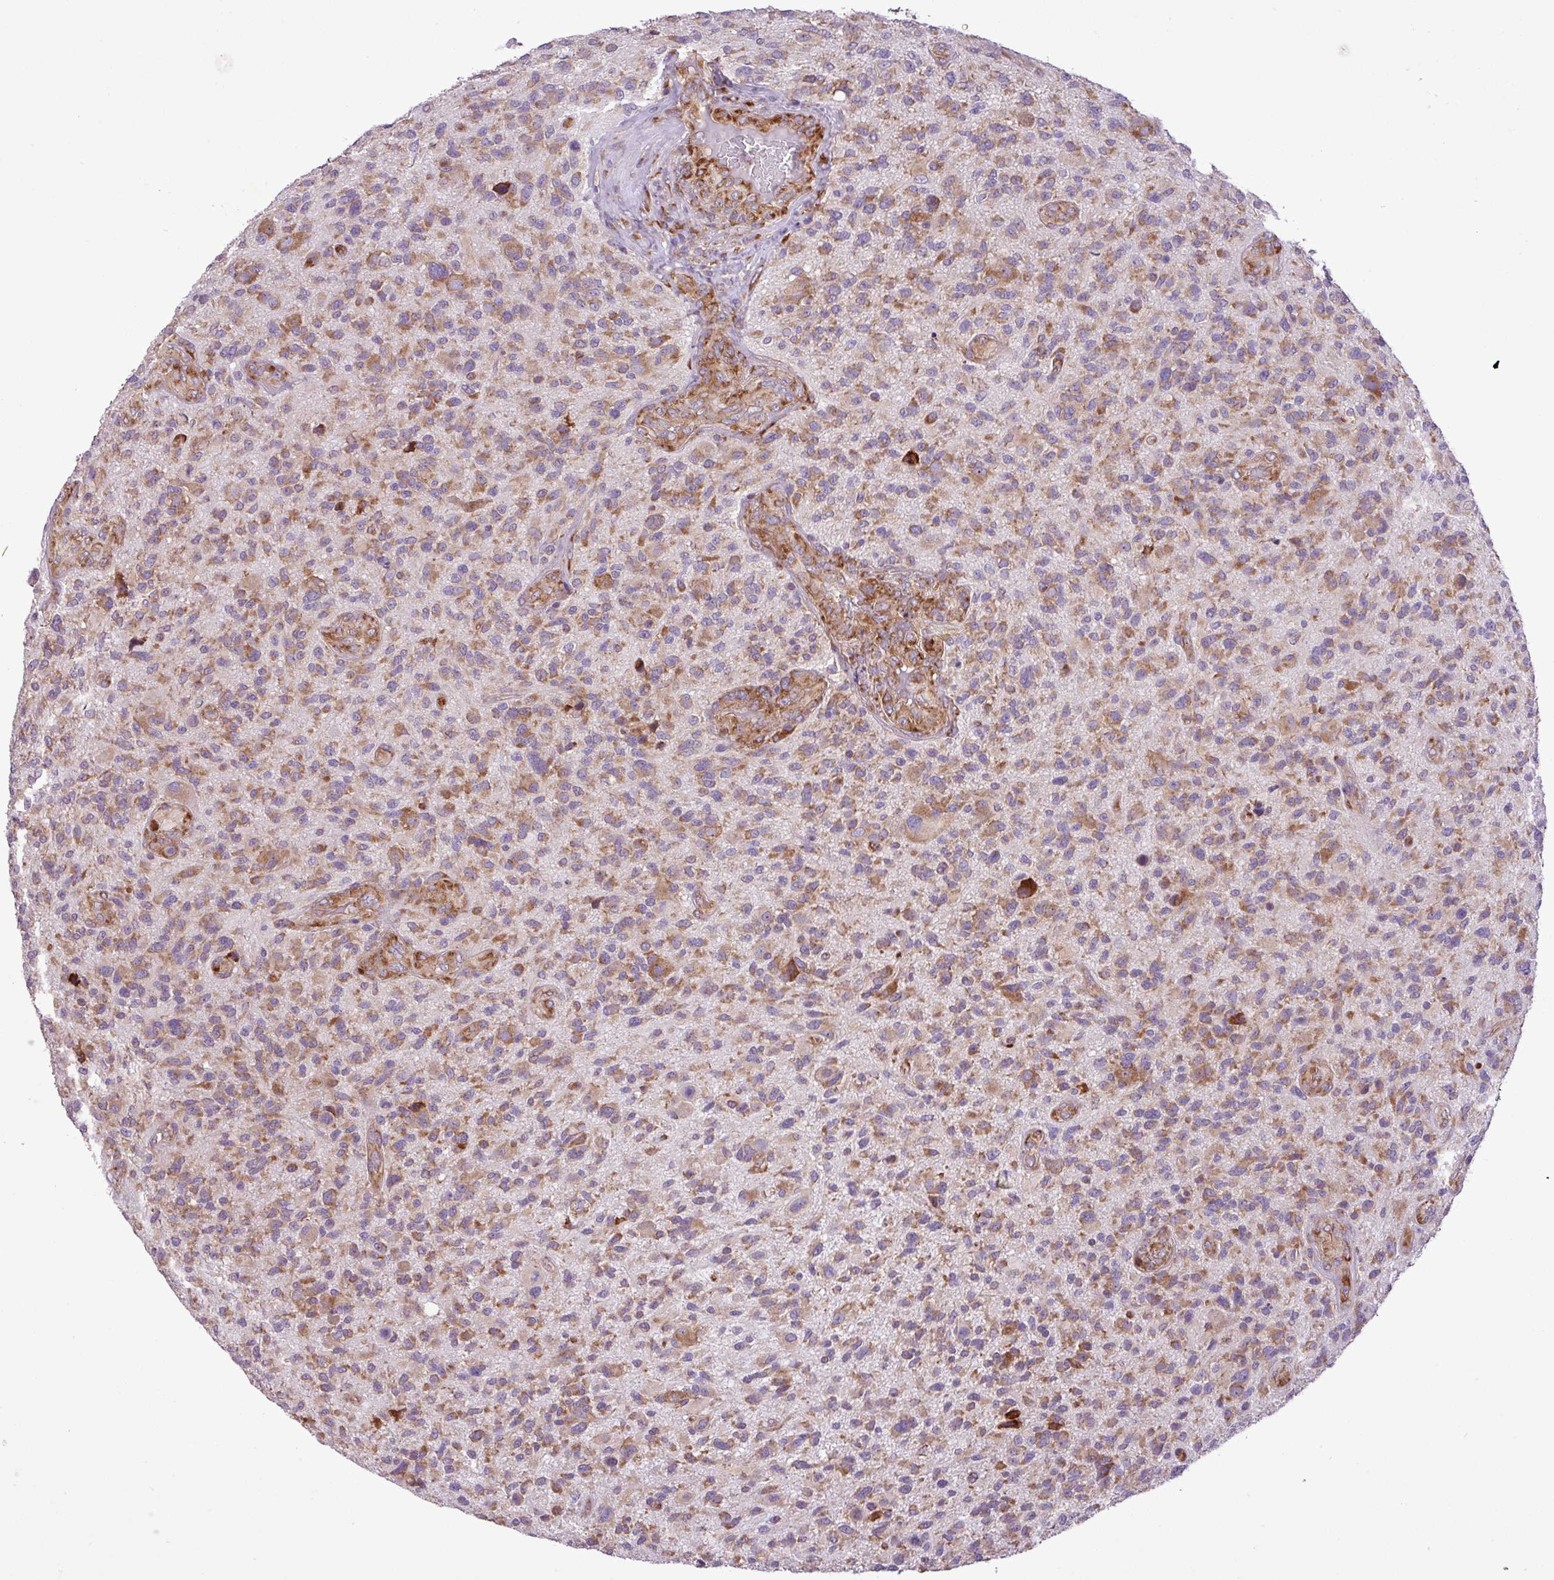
{"staining": {"intensity": "moderate", "quantity": ">75%", "location": "cytoplasmic/membranous"}, "tissue": "glioma", "cell_type": "Tumor cells", "image_type": "cancer", "snomed": [{"axis": "morphology", "description": "Glioma, malignant, High grade"}, {"axis": "topography", "description": "Brain"}], "caption": "Approximately >75% of tumor cells in glioma reveal moderate cytoplasmic/membranous protein positivity as visualized by brown immunohistochemical staining.", "gene": "RPL13", "patient": {"sex": "male", "age": 47}}